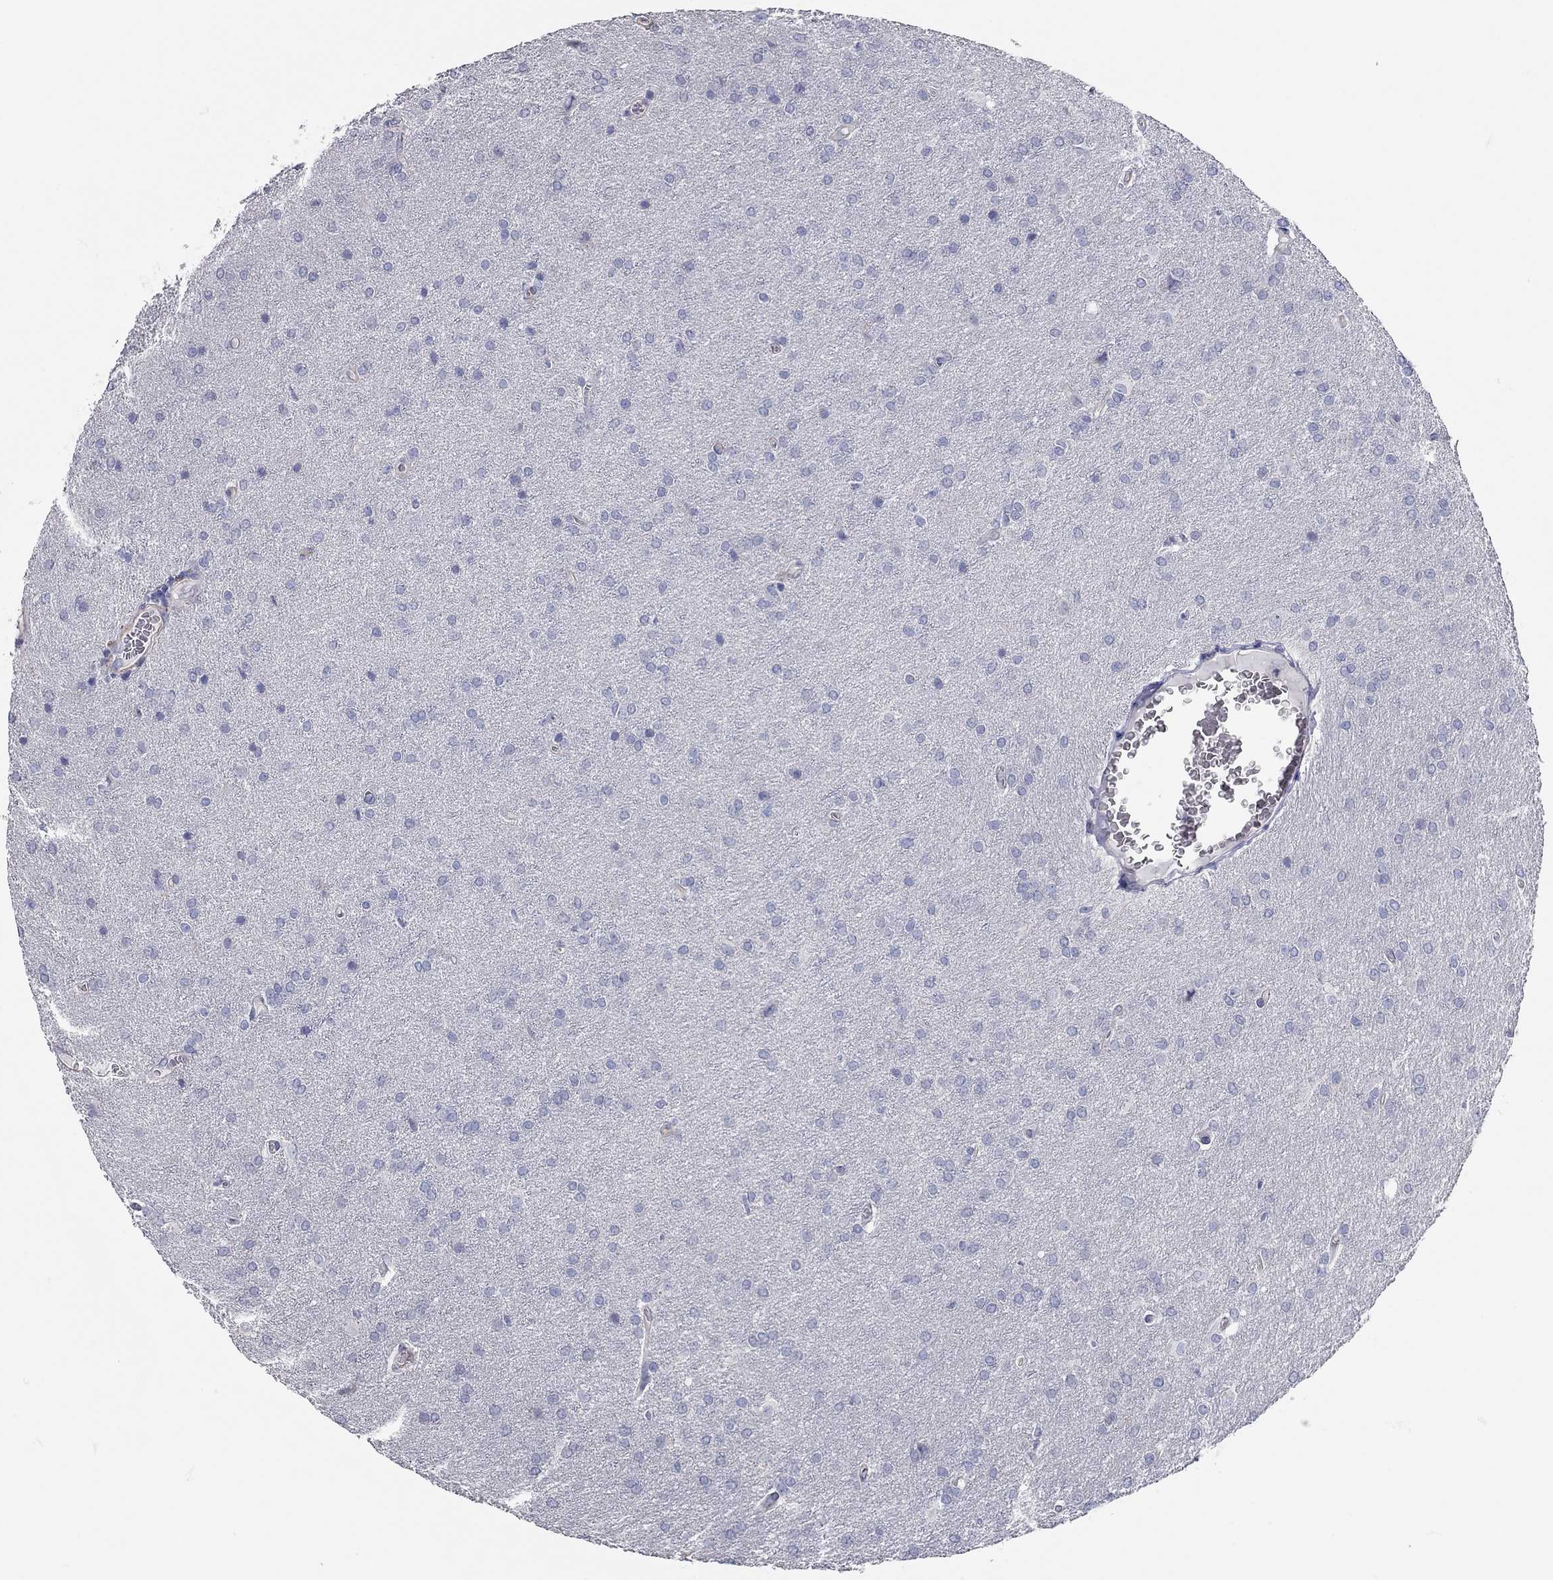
{"staining": {"intensity": "negative", "quantity": "none", "location": "none"}, "tissue": "glioma", "cell_type": "Tumor cells", "image_type": "cancer", "snomed": [{"axis": "morphology", "description": "Glioma, malignant, Low grade"}, {"axis": "topography", "description": "Brain"}], "caption": "Immunohistochemistry (IHC) image of malignant glioma (low-grade) stained for a protein (brown), which shows no positivity in tumor cells.", "gene": "C10orf90", "patient": {"sex": "female", "age": 32}}